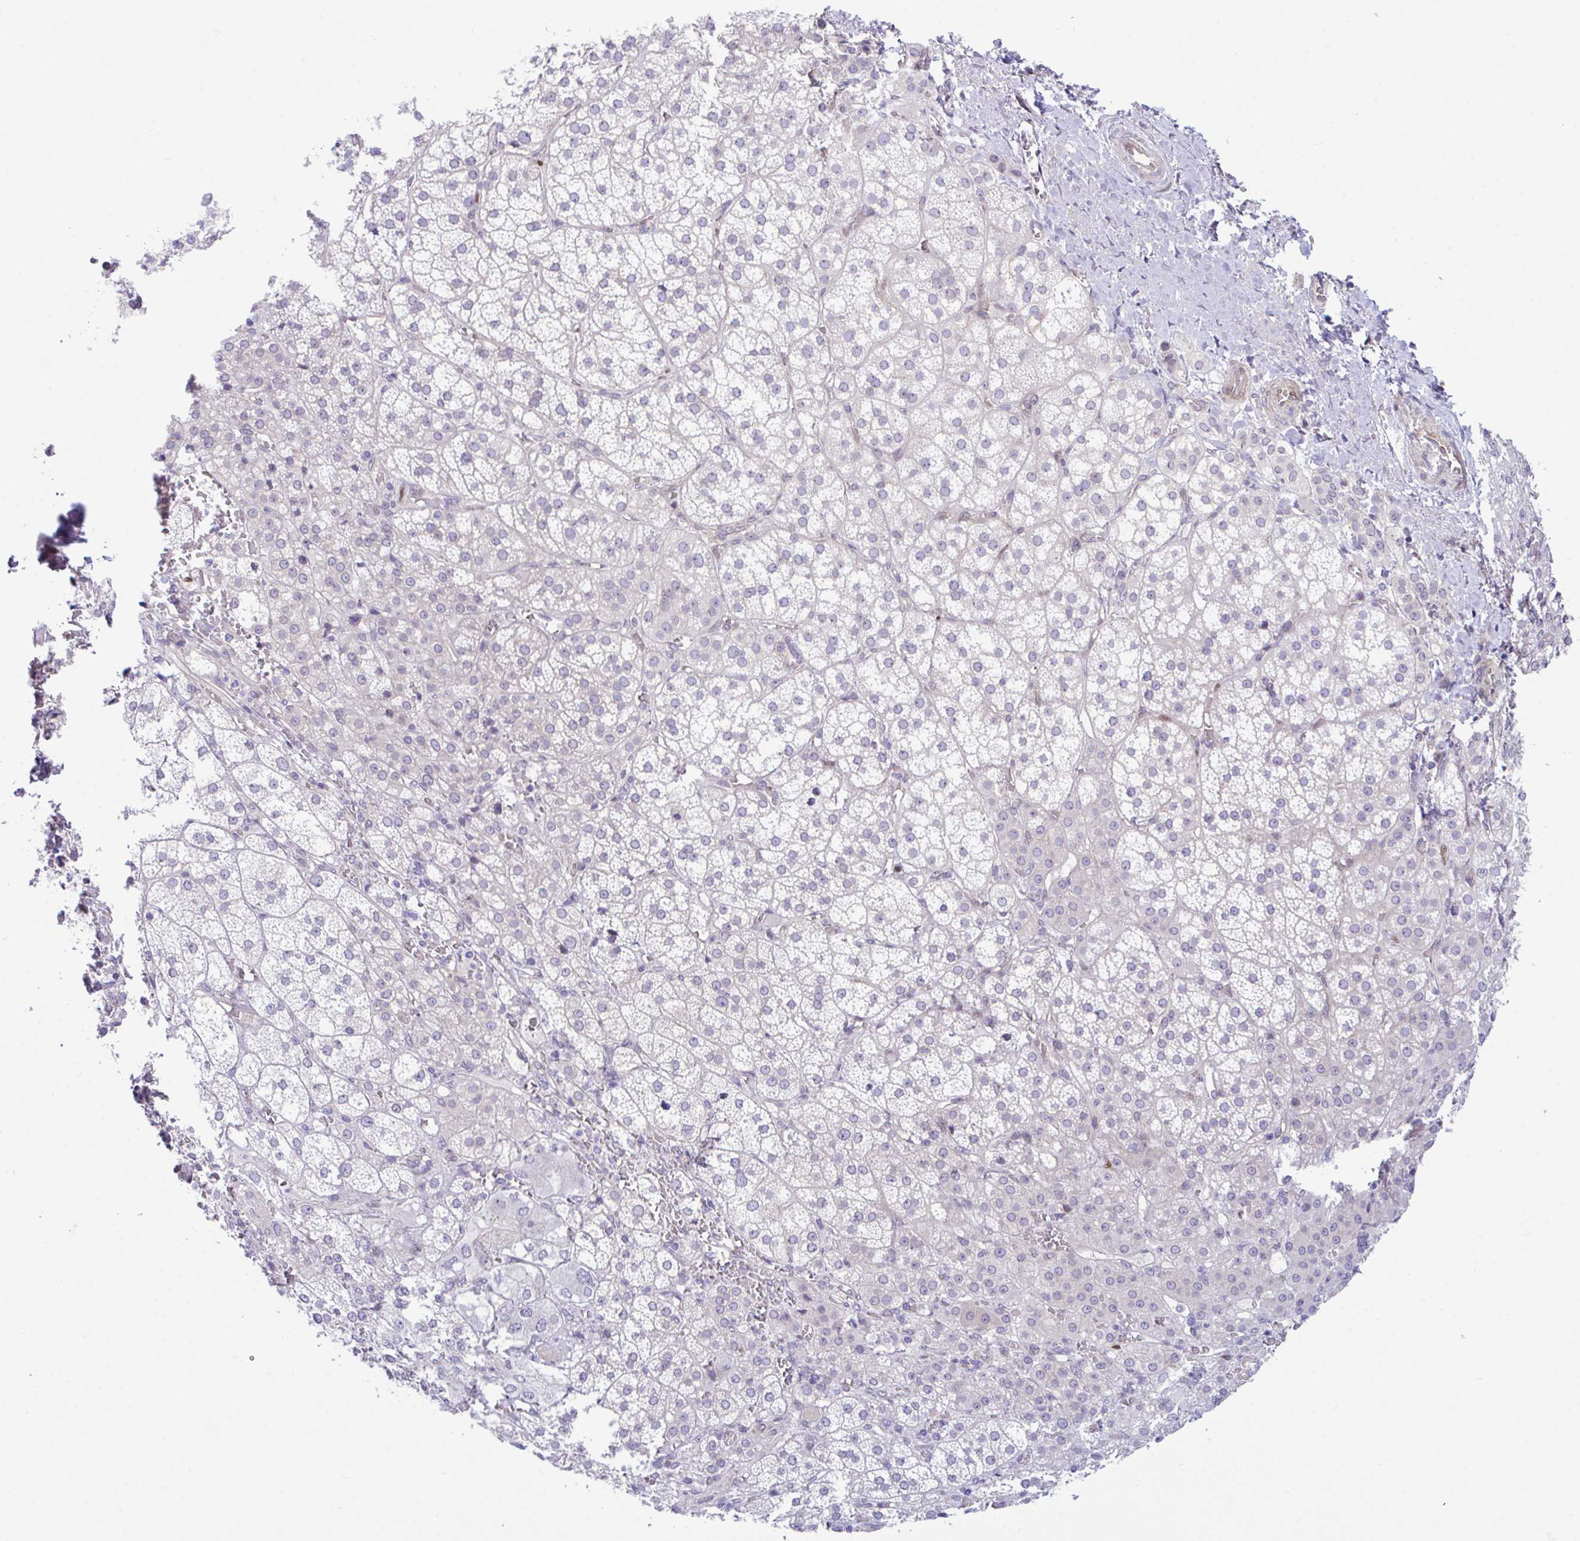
{"staining": {"intensity": "negative", "quantity": "none", "location": "none"}, "tissue": "adrenal gland", "cell_type": "Glandular cells", "image_type": "normal", "snomed": [{"axis": "morphology", "description": "Normal tissue, NOS"}, {"axis": "topography", "description": "Adrenal gland"}], "caption": "IHC of benign human adrenal gland reveals no expression in glandular cells. (DAB (3,3'-diaminobenzidine) immunohistochemistry visualized using brightfield microscopy, high magnification).", "gene": "ZBED3", "patient": {"sex": "female", "age": 60}}